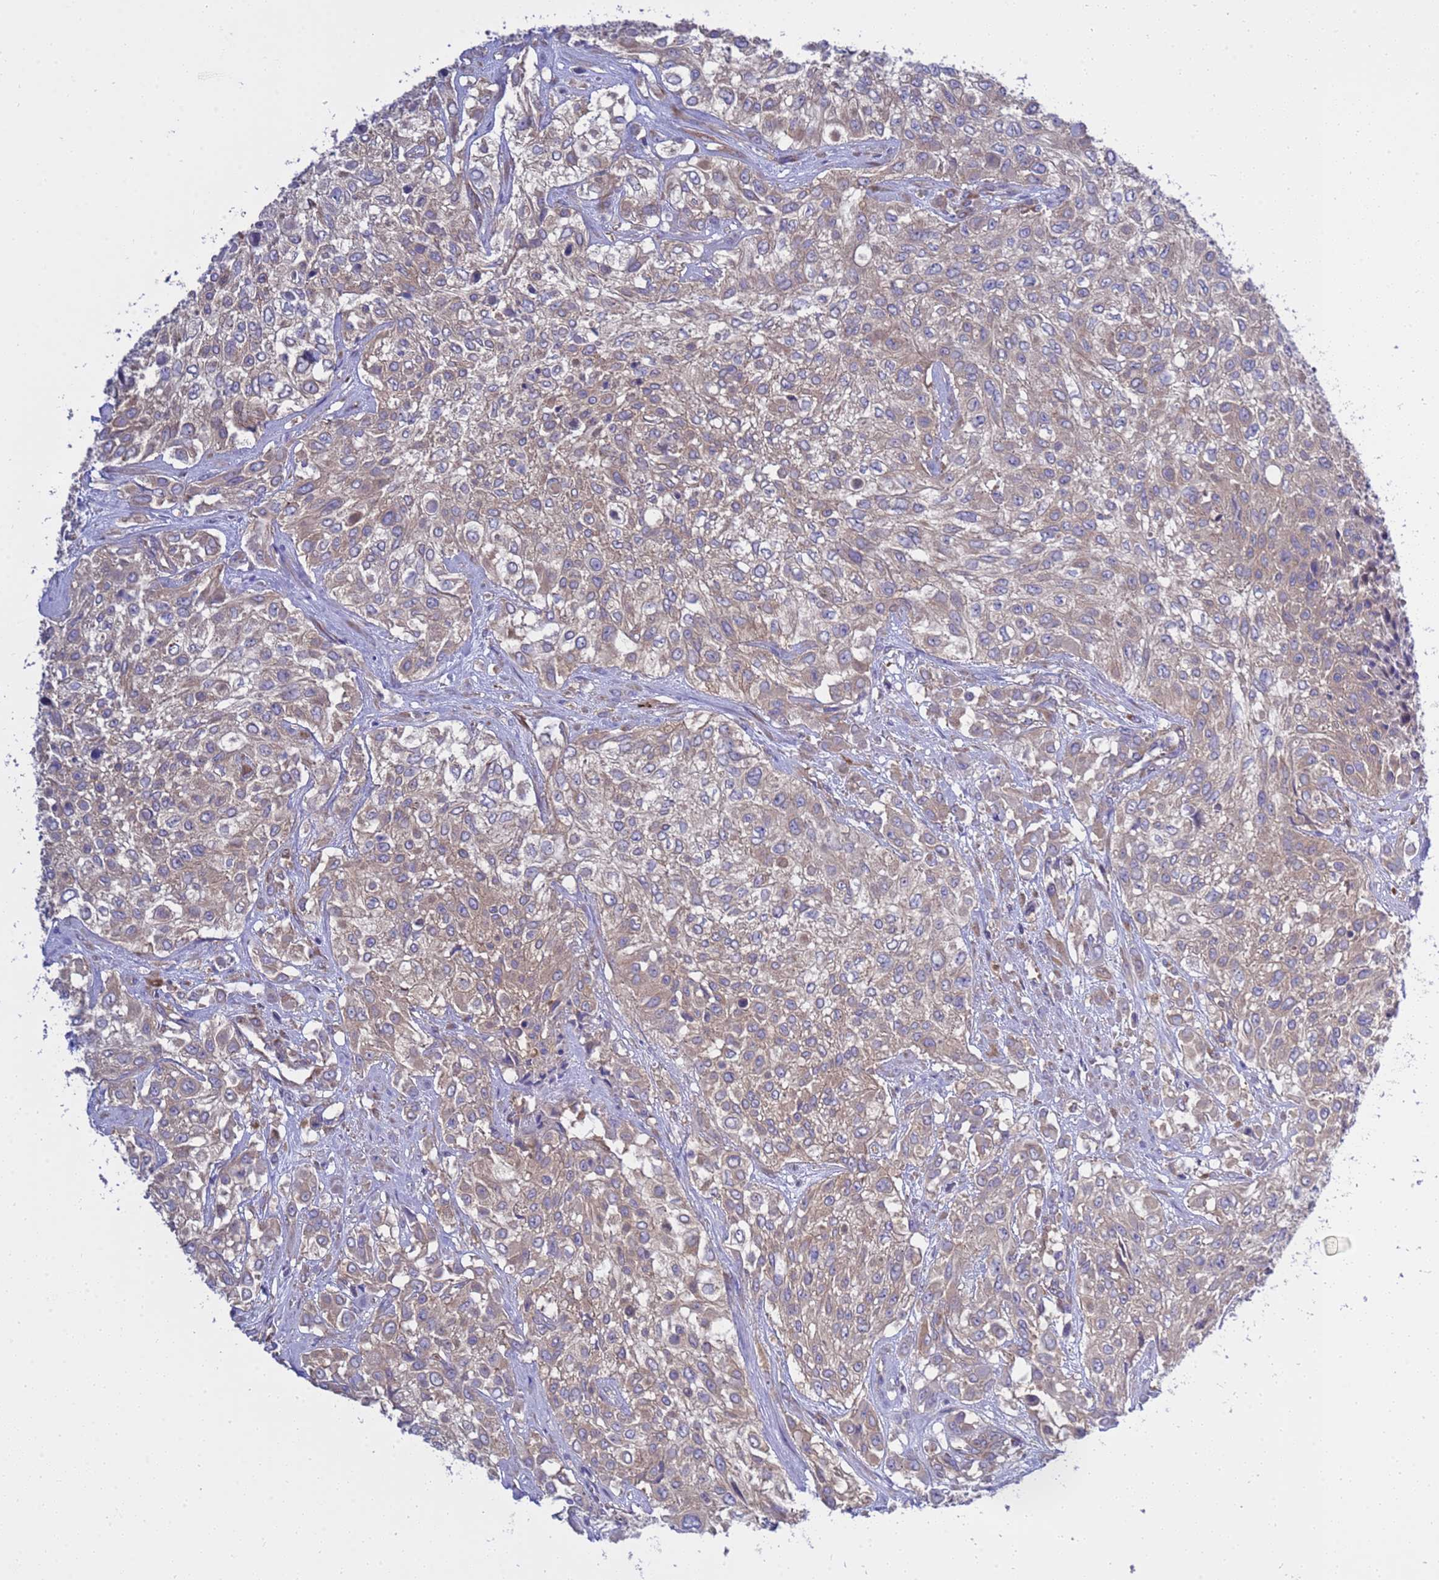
{"staining": {"intensity": "weak", "quantity": ">75%", "location": "cytoplasmic/membranous"}, "tissue": "urothelial cancer", "cell_type": "Tumor cells", "image_type": "cancer", "snomed": [{"axis": "morphology", "description": "Urothelial carcinoma, High grade"}, {"axis": "topography", "description": "Urinary bladder"}], "caption": "Protein expression analysis of high-grade urothelial carcinoma displays weak cytoplasmic/membranous expression in about >75% of tumor cells.", "gene": "ANAPC1", "patient": {"sex": "male", "age": 57}}